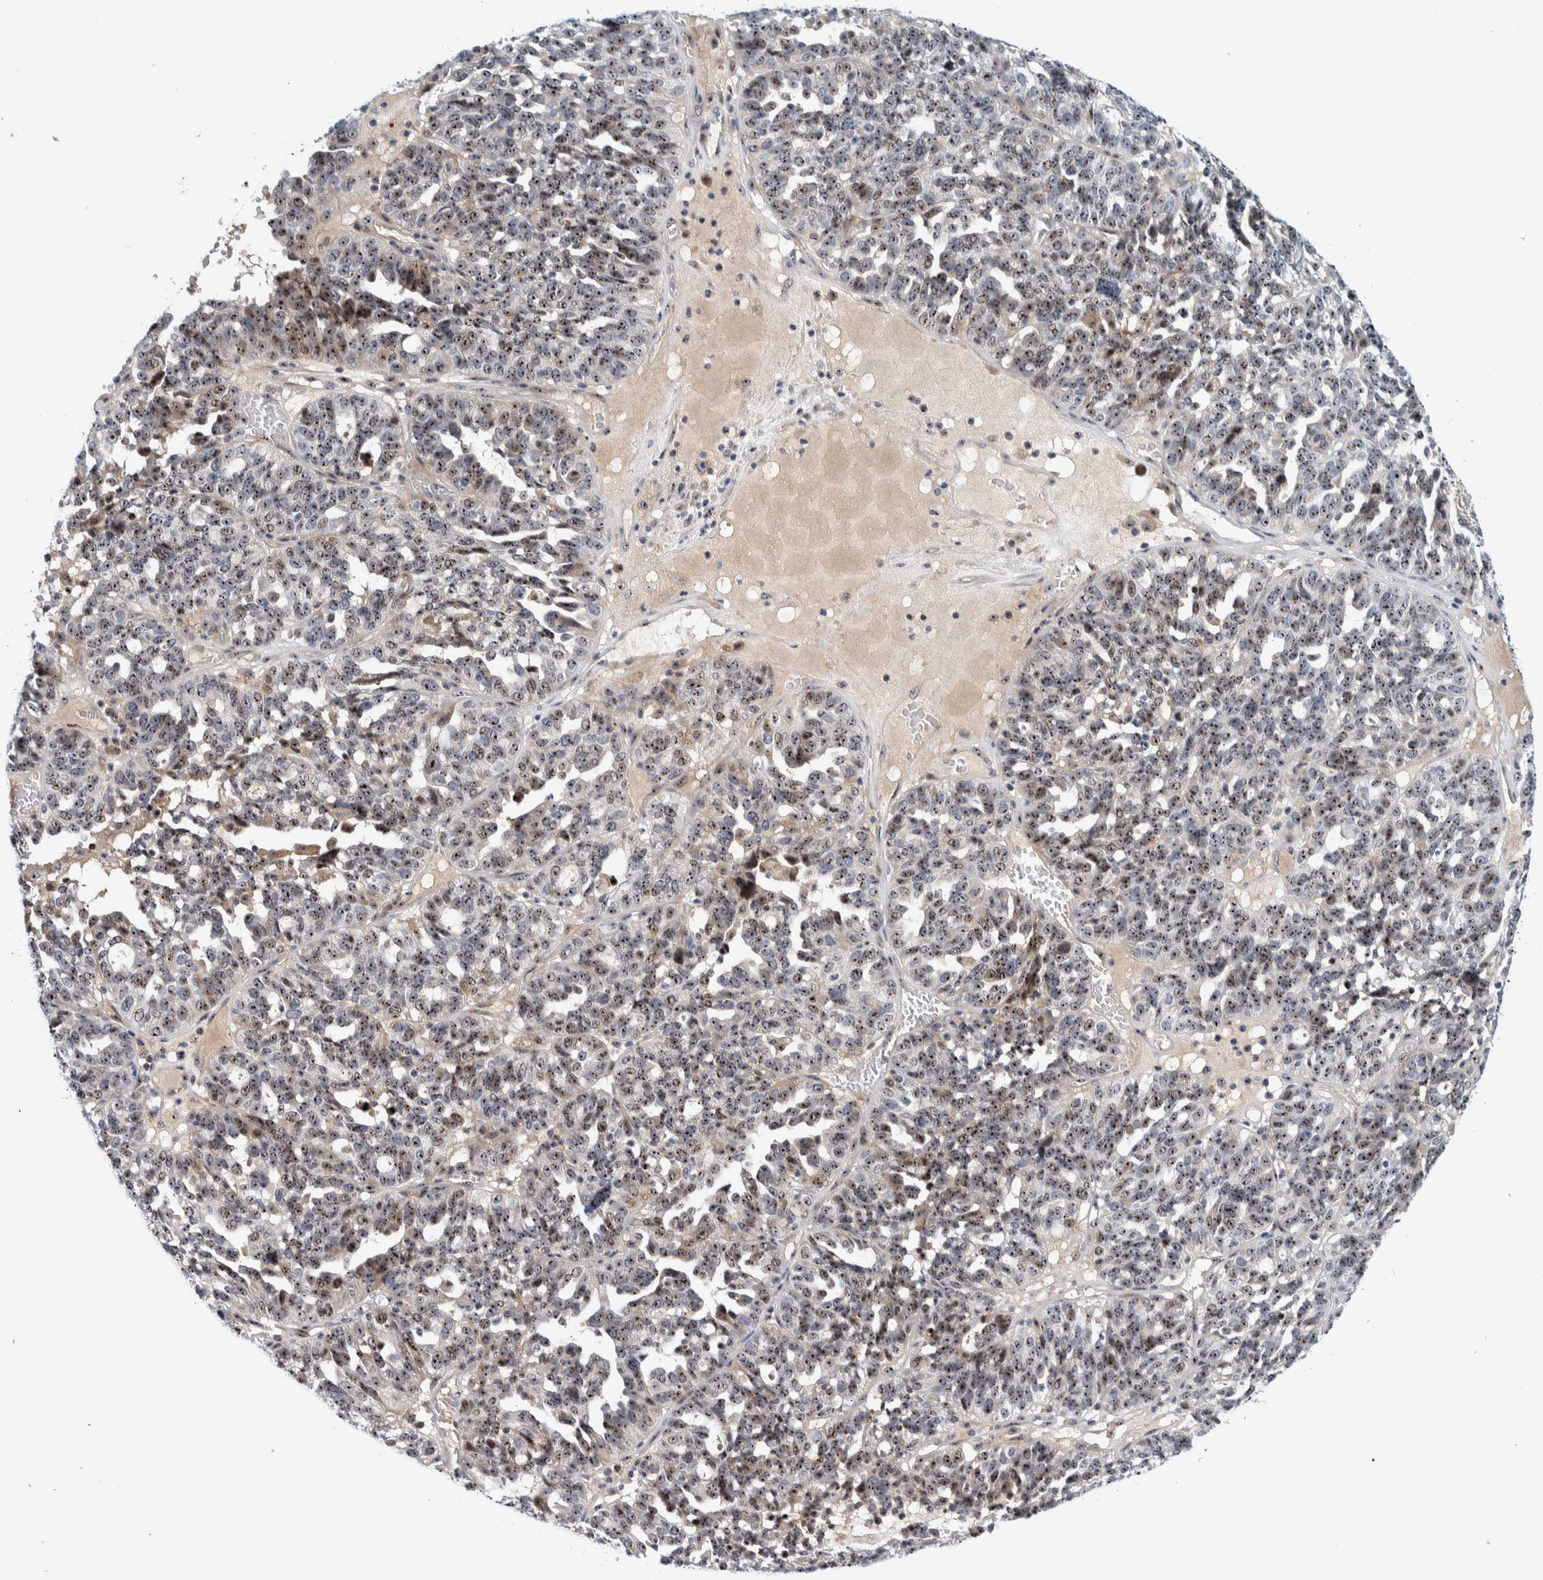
{"staining": {"intensity": "strong", "quantity": ">75%", "location": "nuclear"}, "tissue": "ovarian cancer", "cell_type": "Tumor cells", "image_type": "cancer", "snomed": [{"axis": "morphology", "description": "Cystadenocarcinoma, serous, NOS"}, {"axis": "topography", "description": "Ovary"}], "caption": "Immunohistochemistry photomicrograph of human serous cystadenocarcinoma (ovarian) stained for a protein (brown), which reveals high levels of strong nuclear expression in approximately >75% of tumor cells.", "gene": "NOL11", "patient": {"sex": "female", "age": 59}}